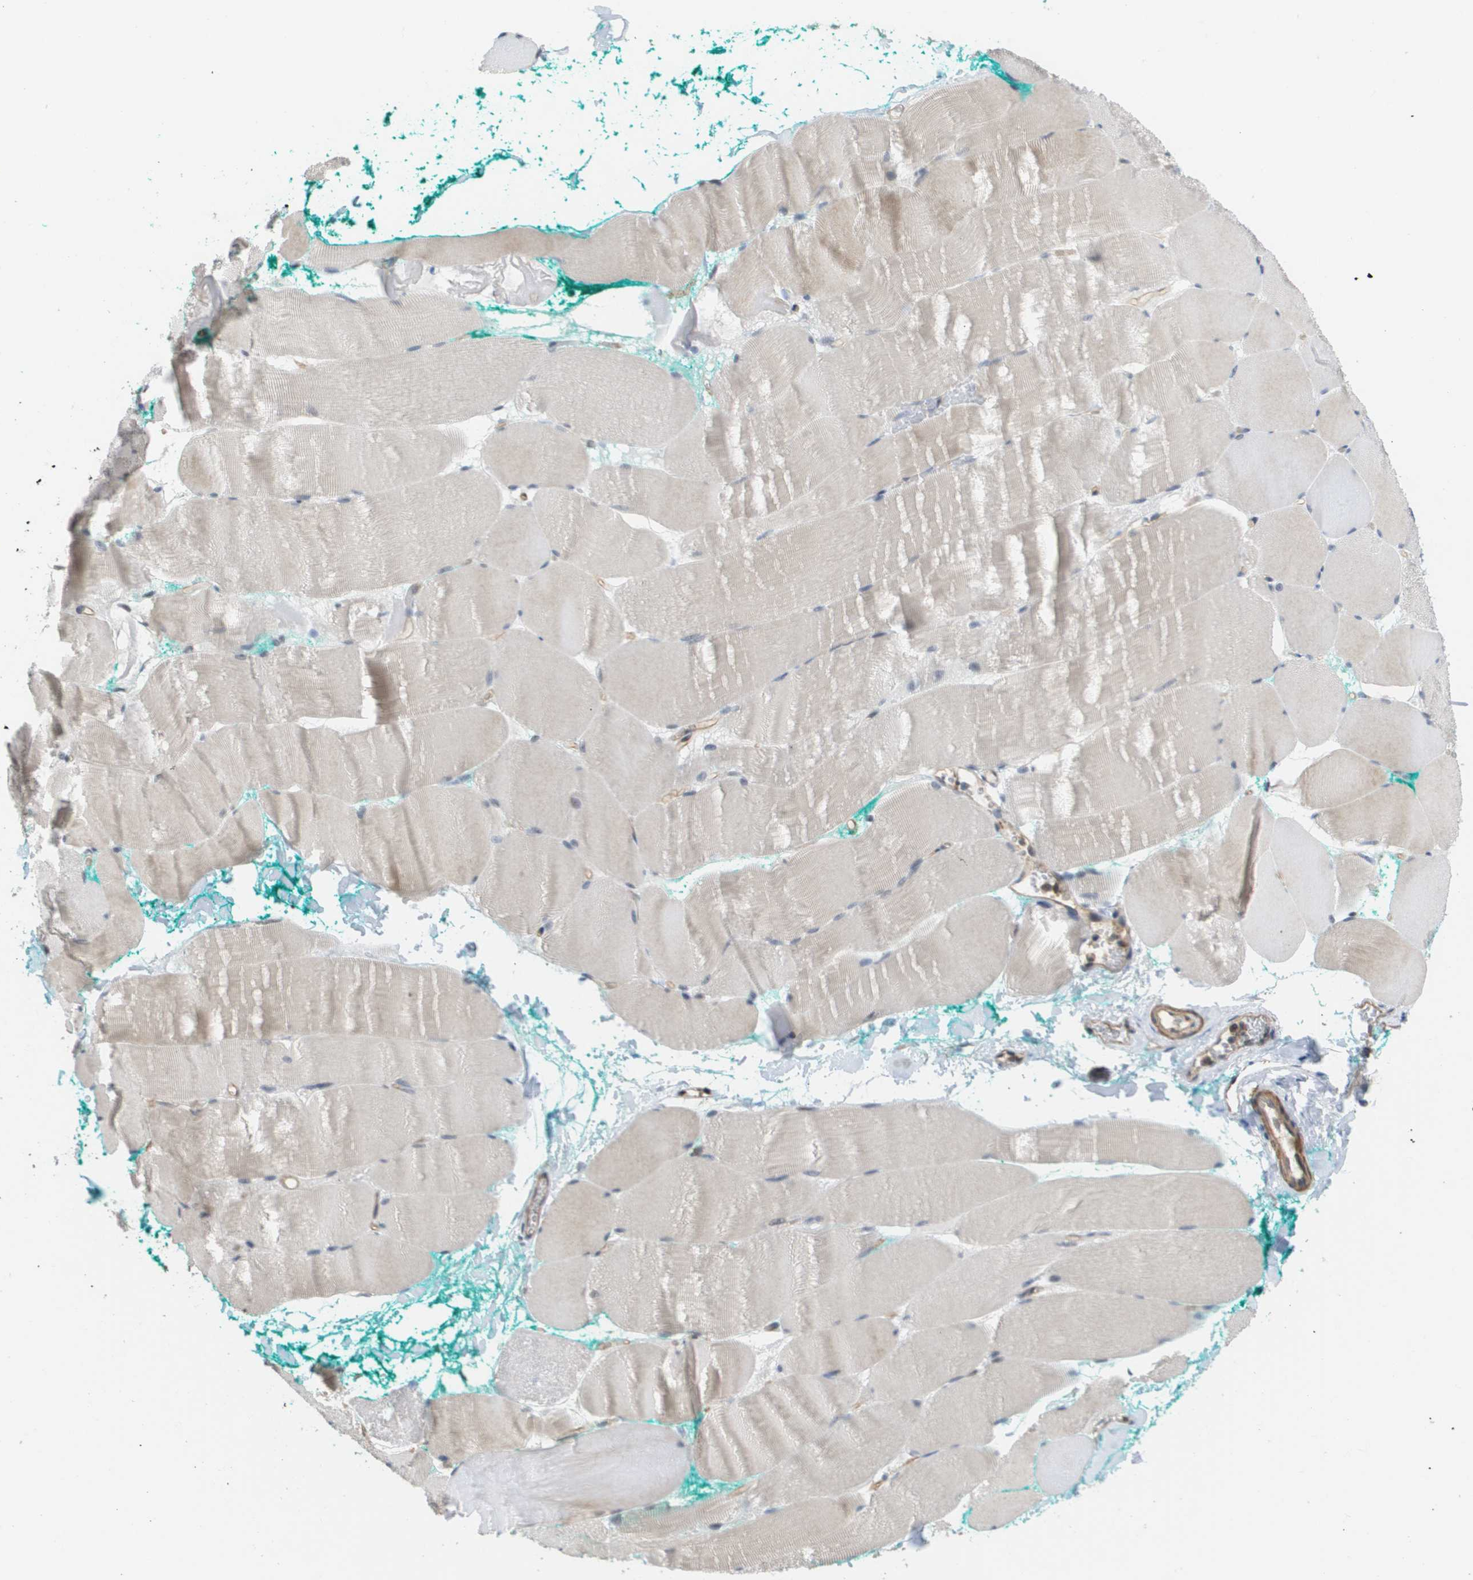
{"staining": {"intensity": "negative", "quantity": "none", "location": "none"}, "tissue": "skeletal muscle", "cell_type": "Myocytes", "image_type": "normal", "snomed": [{"axis": "morphology", "description": "Normal tissue, NOS"}, {"axis": "morphology", "description": "Squamous cell carcinoma, NOS"}, {"axis": "topography", "description": "Skeletal muscle"}], "caption": "Myocytes show no significant protein positivity in benign skeletal muscle. The staining was performed using DAB to visualize the protein expression in brown, while the nuclei were stained in blue with hematoxylin (Magnification: 20x).", "gene": "RNF112", "patient": {"sex": "male", "age": 51}}